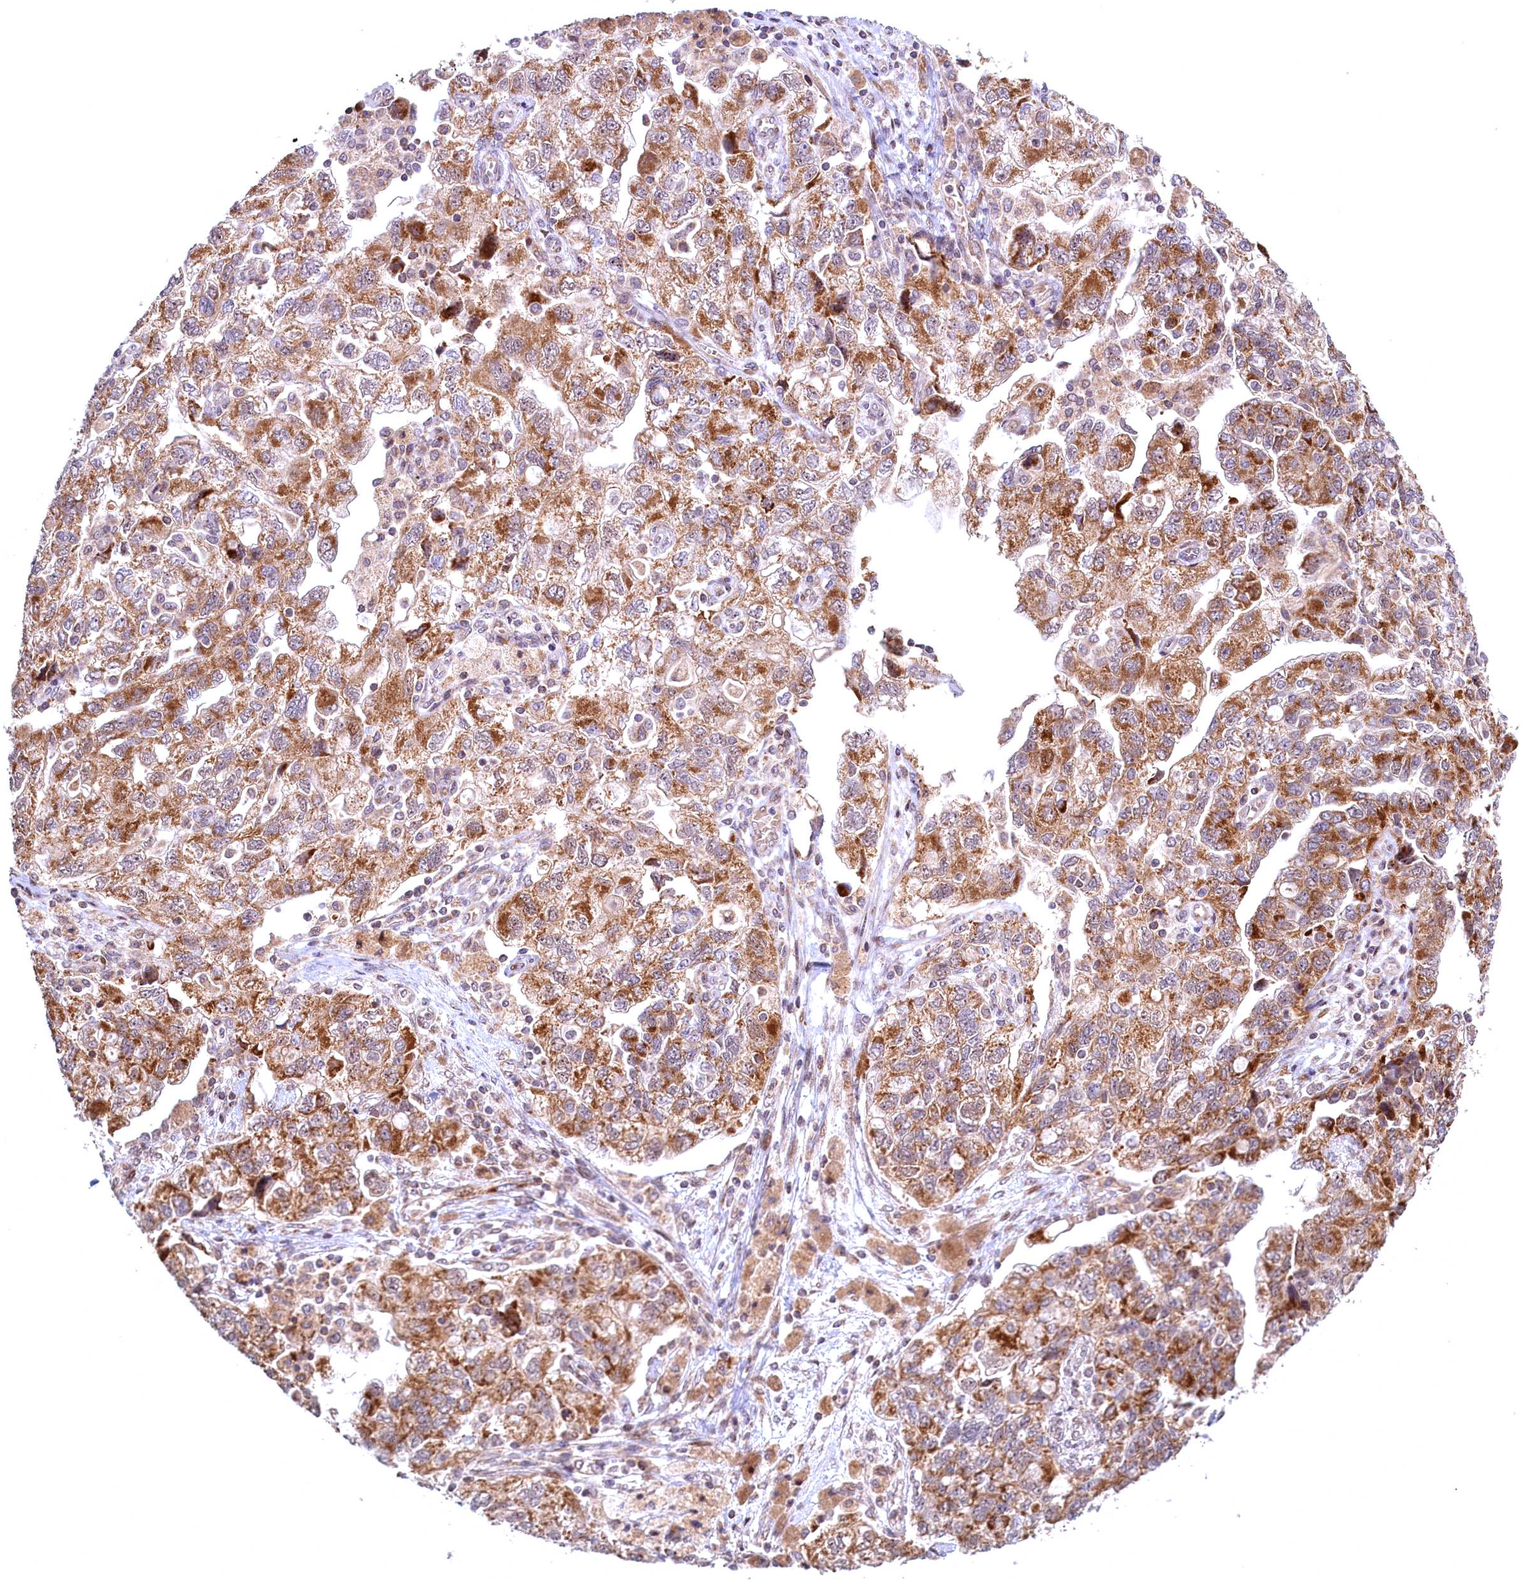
{"staining": {"intensity": "moderate", "quantity": ">75%", "location": "cytoplasmic/membranous"}, "tissue": "ovarian cancer", "cell_type": "Tumor cells", "image_type": "cancer", "snomed": [{"axis": "morphology", "description": "Carcinoma, NOS"}, {"axis": "morphology", "description": "Cystadenocarcinoma, serous, NOS"}, {"axis": "topography", "description": "Ovary"}], "caption": "Protein staining shows moderate cytoplasmic/membranous staining in about >75% of tumor cells in ovarian carcinoma.", "gene": "PLA2G10", "patient": {"sex": "female", "age": 69}}